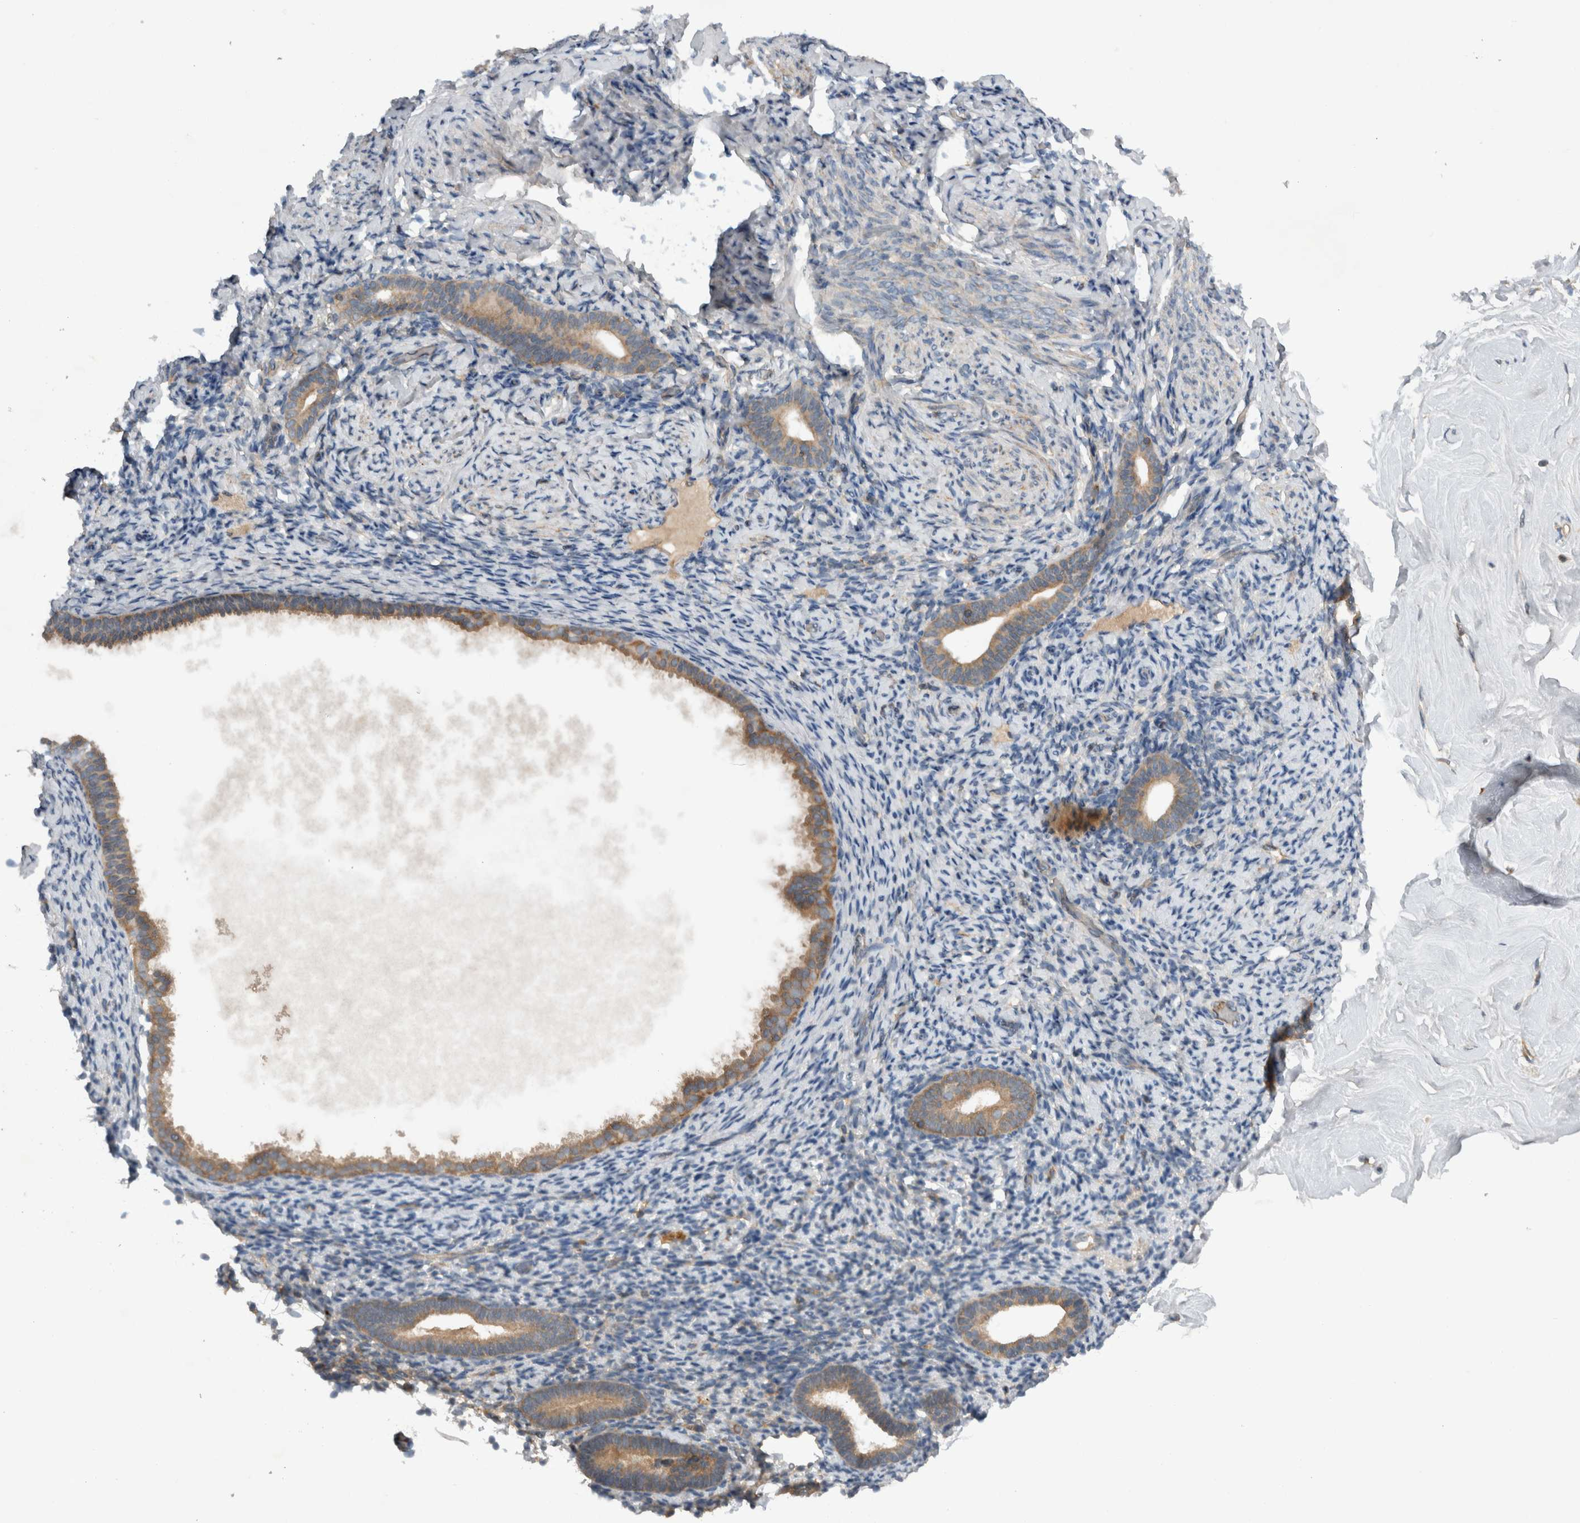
{"staining": {"intensity": "weak", "quantity": "25%-75%", "location": "cytoplasmic/membranous"}, "tissue": "endometrium", "cell_type": "Cells in endometrial stroma", "image_type": "normal", "snomed": [{"axis": "morphology", "description": "Normal tissue, NOS"}, {"axis": "topography", "description": "Endometrium"}], "caption": "The micrograph shows staining of unremarkable endometrium, revealing weak cytoplasmic/membranous protein expression (brown color) within cells in endometrial stroma.", "gene": "SCARA5", "patient": {"sex": "female", "age": 51}}